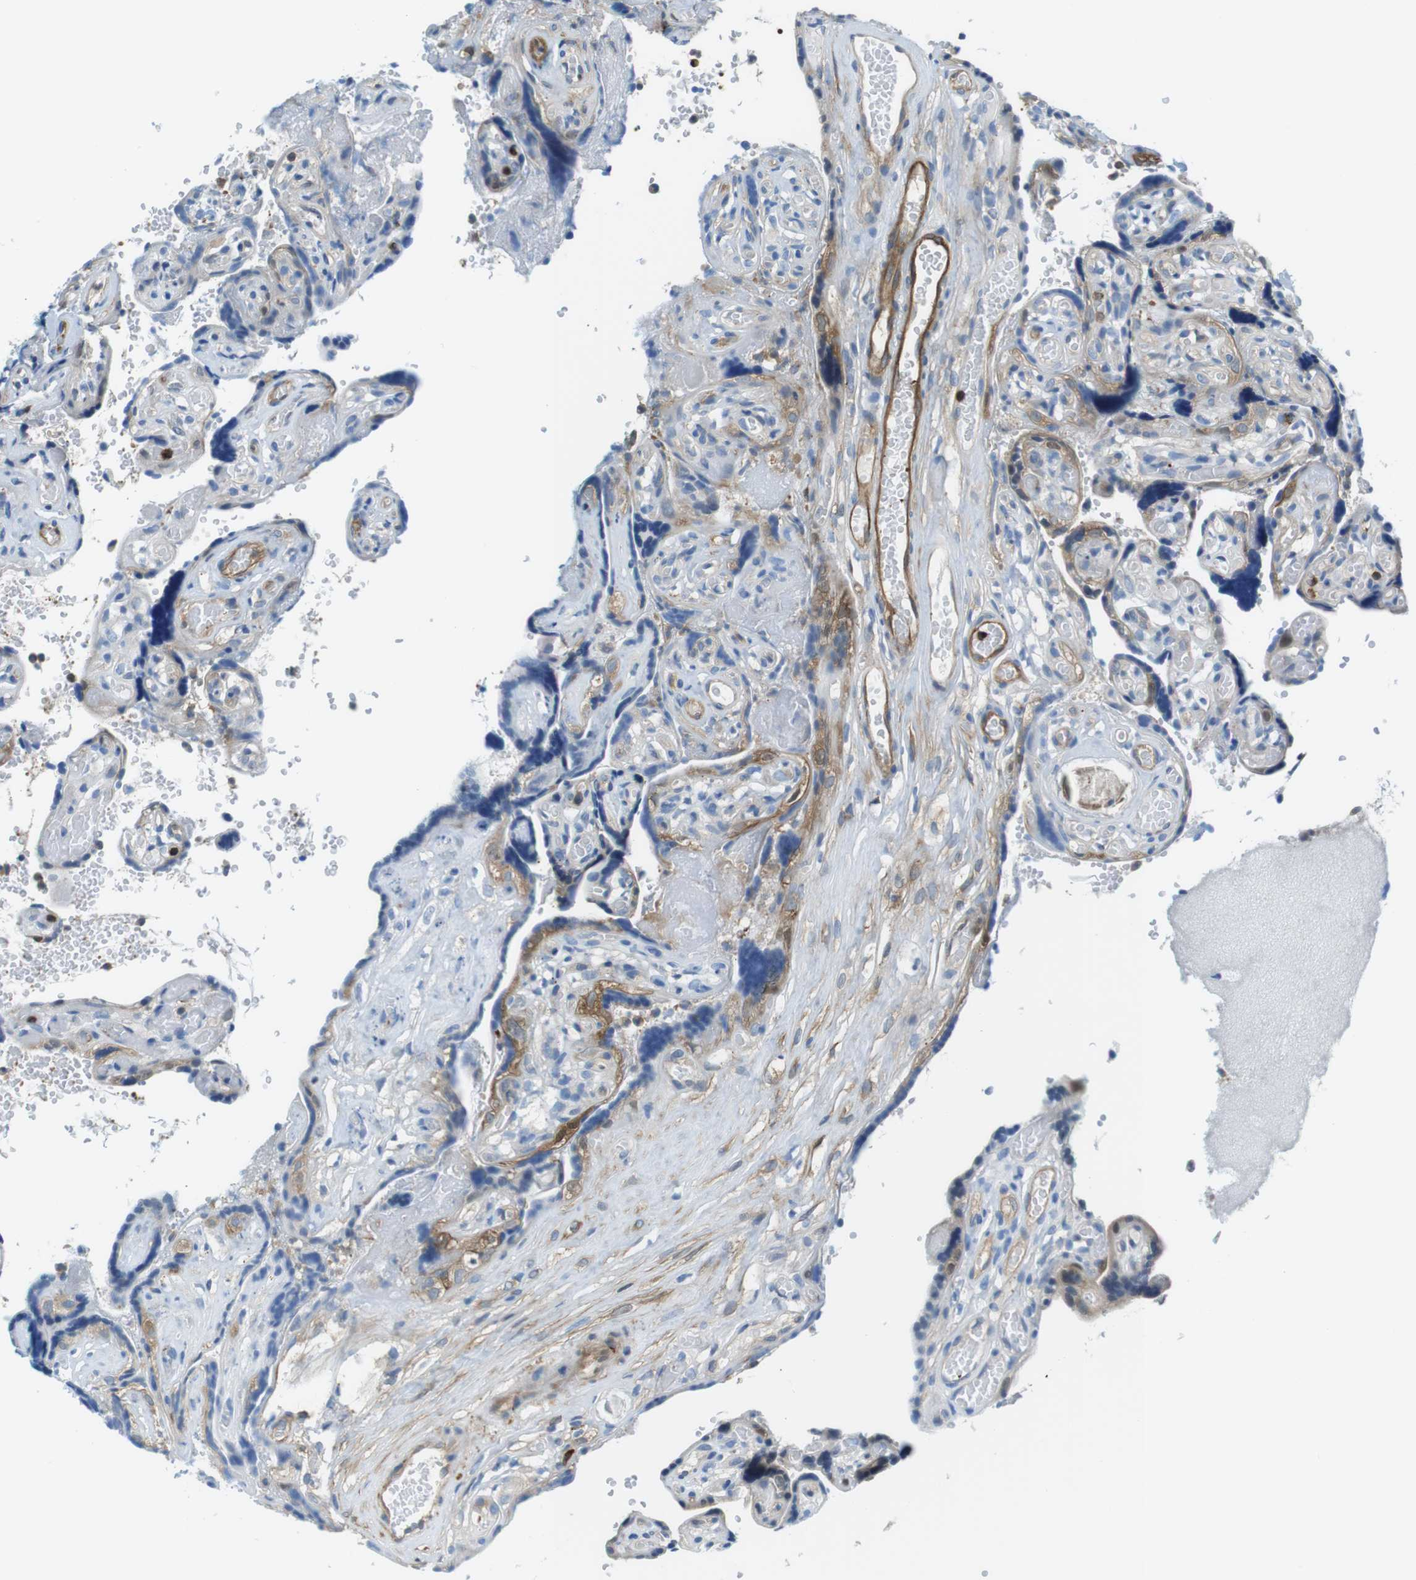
{"staining": {"intensity": "moderate", "quantity": ">75%", "location": "cytoplasmic/membranous"}, "tissue": "placenta", "cell_type": "Decidual cells", "image_type": "normal", "snomed": [{"axis": "morphology", "description": "Normal tissue, NOS"}, {"axis": "topography", "description": "Placenta"}], "caption": "The histopathology image demonstrates staining of unremarkable placenta, revealing moderate cytoplasmic/membranous protein expression (brown color) within decidual cells. The staining was performed using DAB (3,3'-diaminobenzidine) to visualize the protein expression in brown, while the nuclei were stained in blue with hematoxylin (Magnification: 20x).", "gene": "TES", "patient": {"sex": "female", "age": 30}}